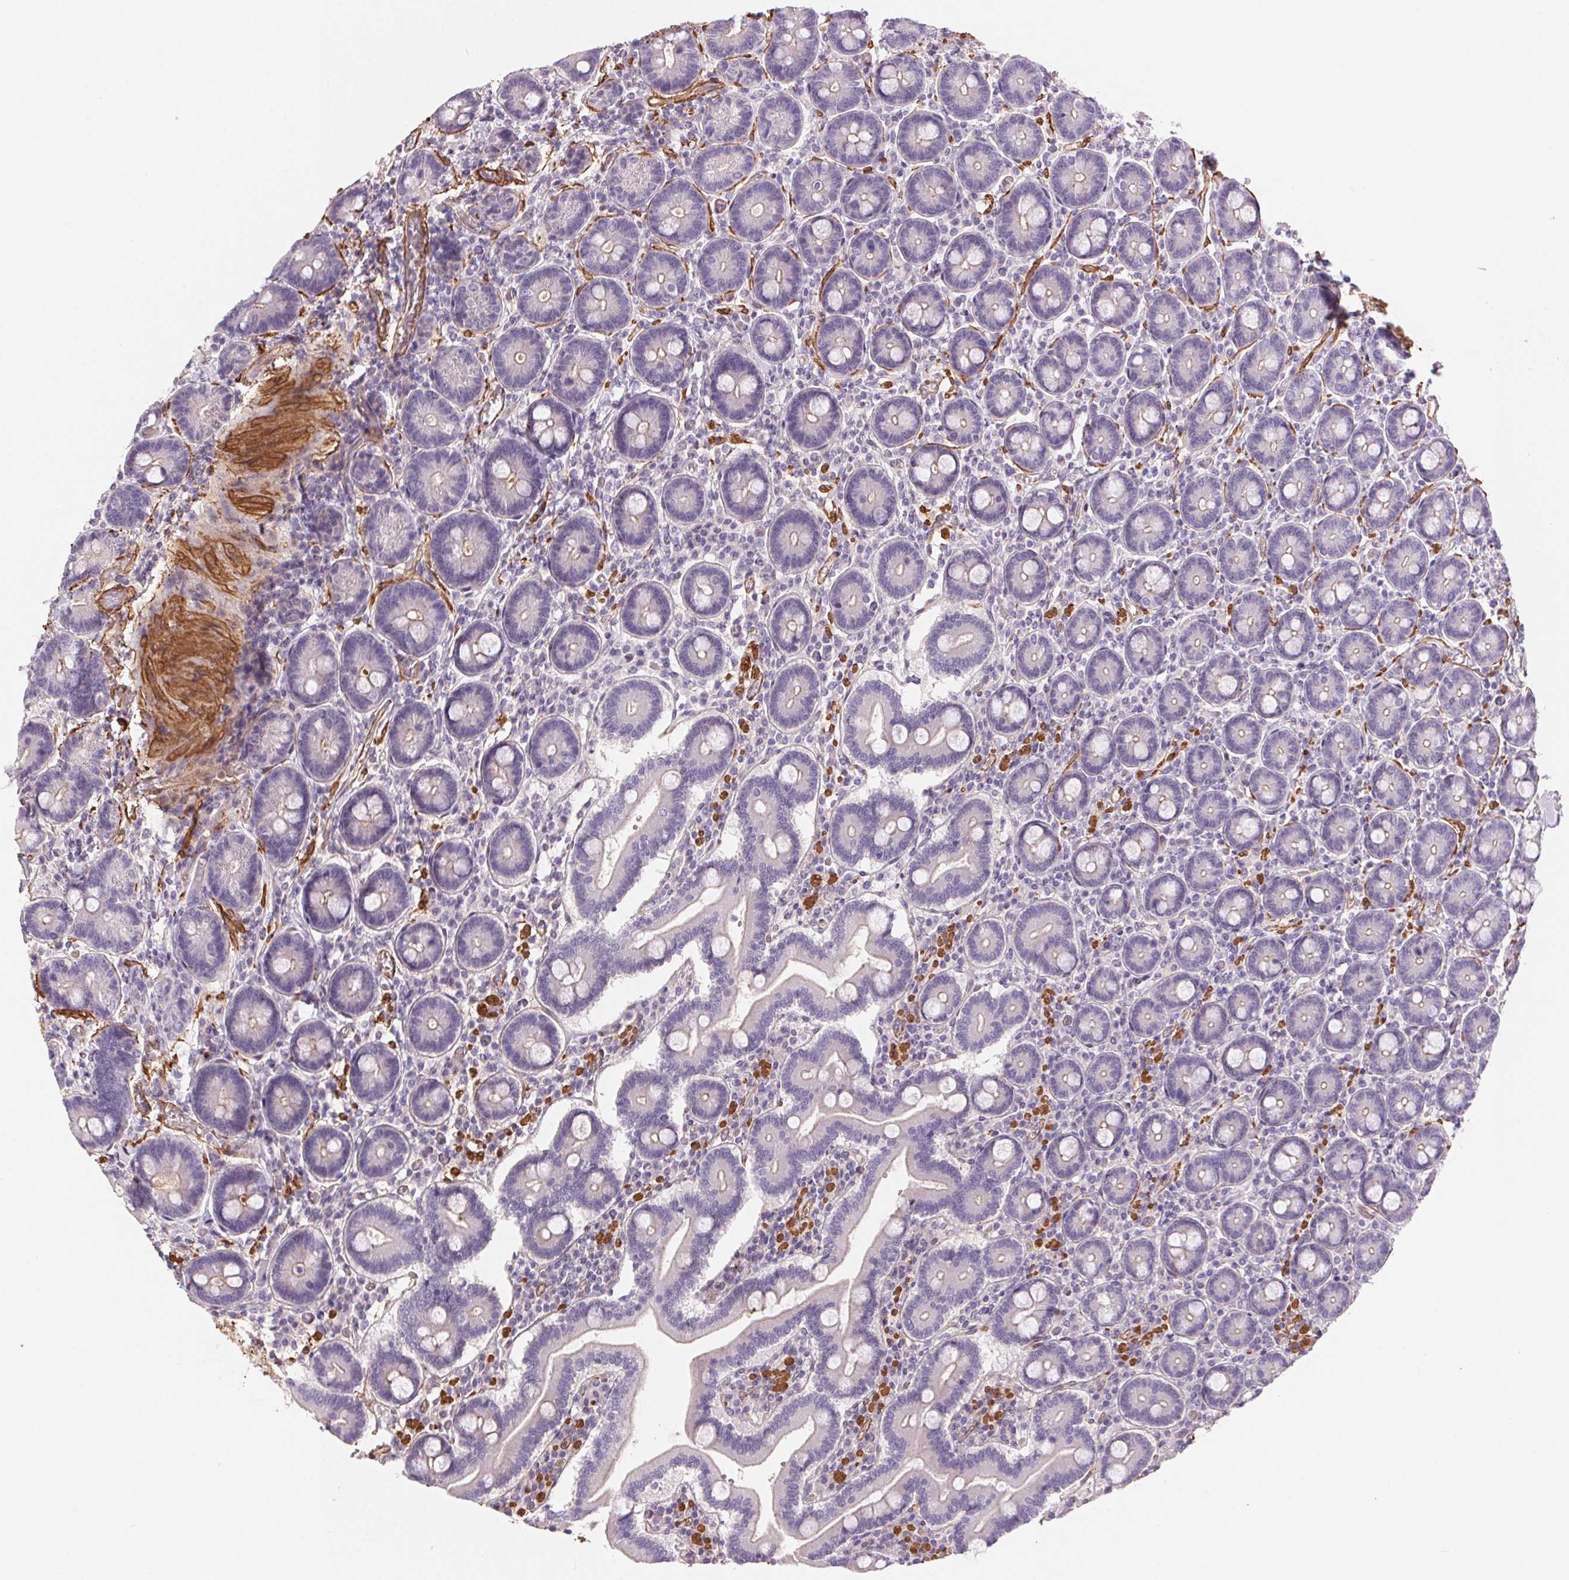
{"staining": {"intensity": "negative", "quantity": "none", "location": "none"}, "tissue": "duodenum", "cell_type": "Glandular cells", "image_type": "normal", "snomed": [{"axis": "morphology", "description": "Normal tissue, NOS"}, {"axis": "topography", "description": "Duodenum"}], "caption": "Glandular cells show no significant protein expression in benign duodenum.", "gene": "GPX8", "patient": {"sex": "female", "age": 62}}